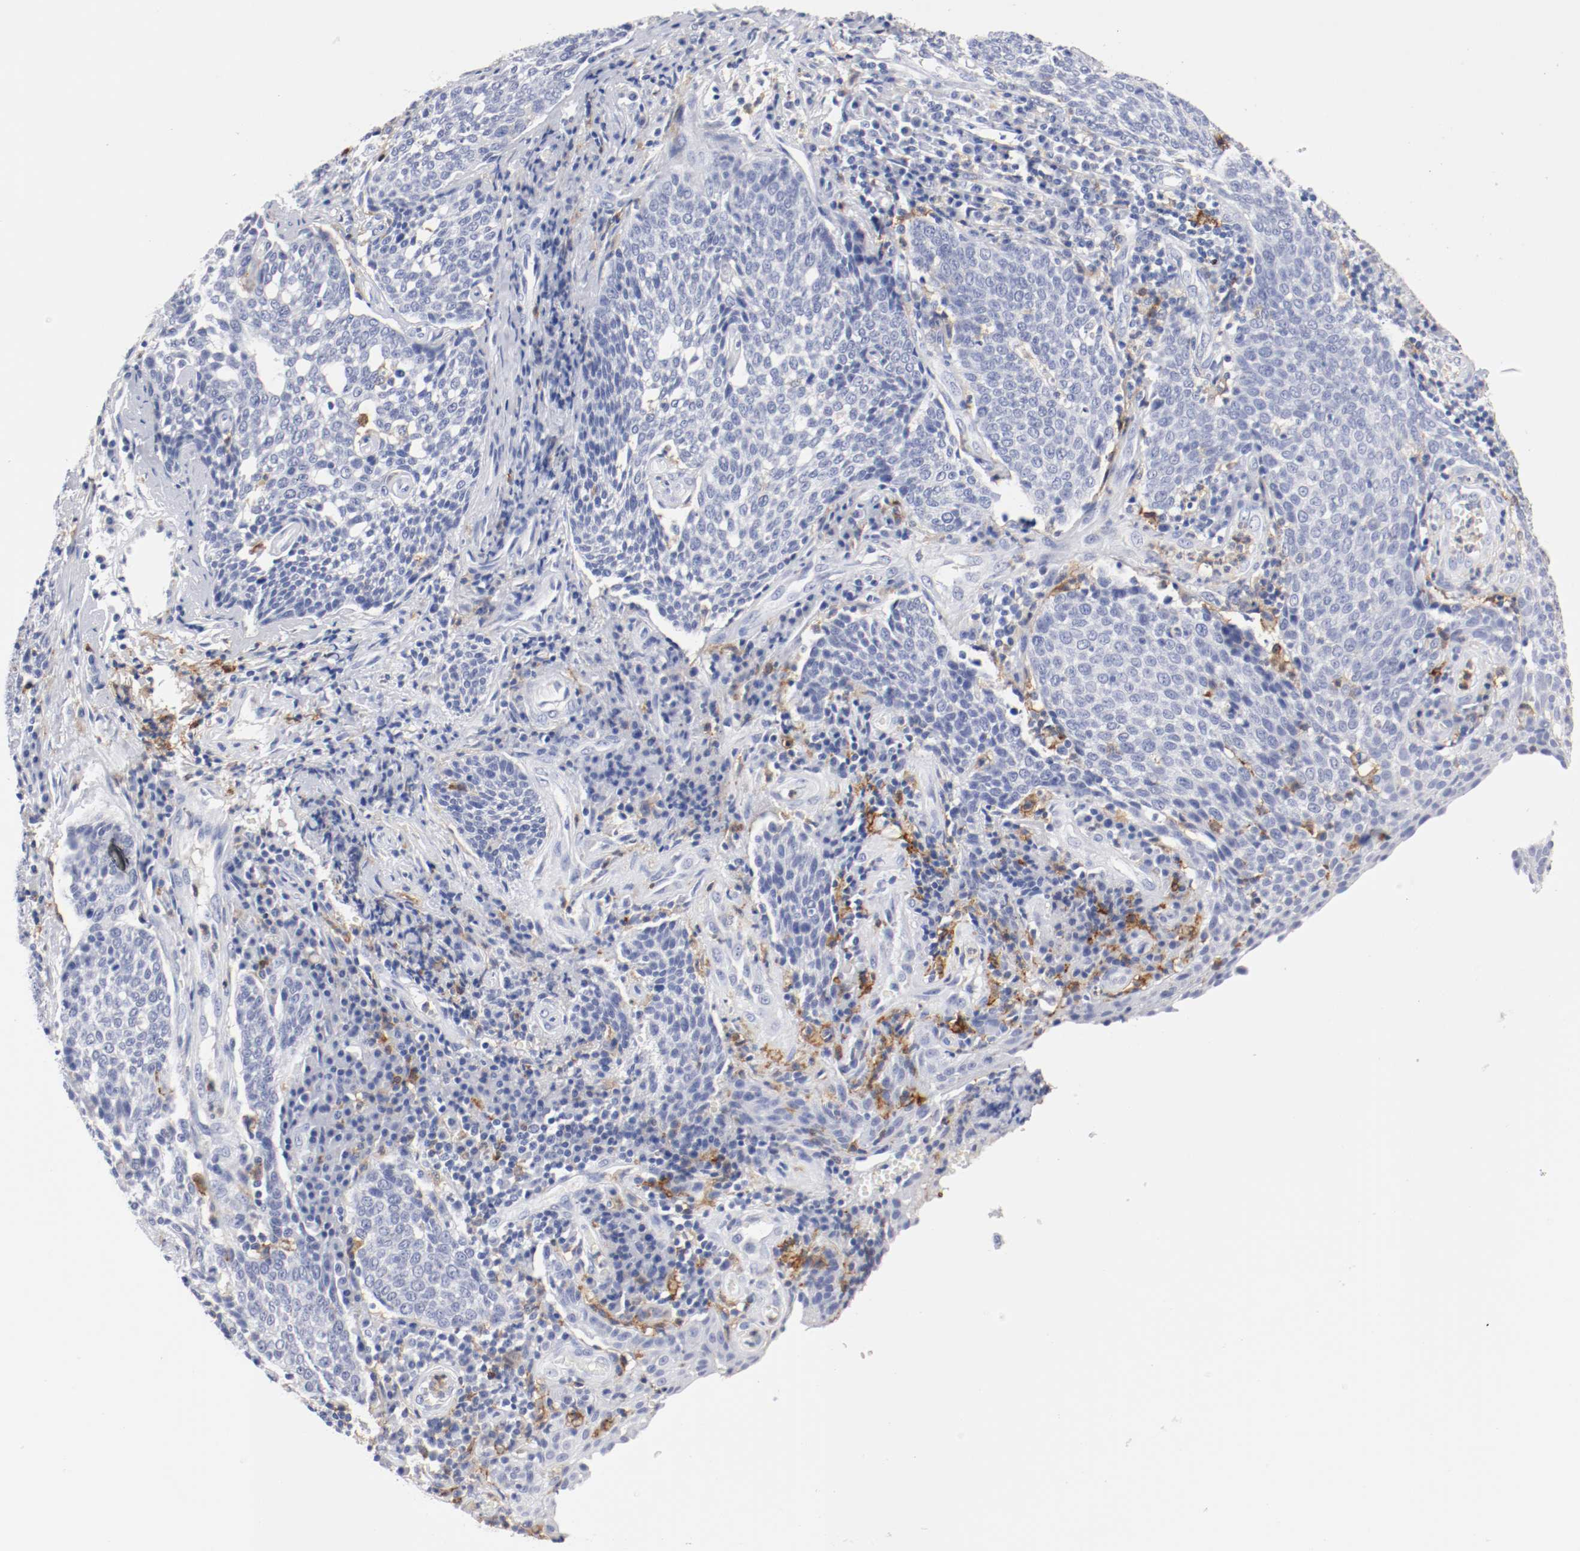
{"staining": {"intensity": "negative", "quantity": "none", "location": "none"}, "tissue": "cervical cancer", "cell_type": "Tumor cells", "image_type": "cancer", "snomed": [{"axis": "morphology", "description": "Squamous cell carcinoma, NOS"}, {"axis": "topography", "description": "Cervix"}], "caption": "Immunohistochemistry photomicrograph of human cervical cancer (squamous cell carcinoma) stained for a protein (brown), which shows no positivity in tumor cells.", "gene": "ITGAX", "patient": {"sex": "female", "age": 34}}